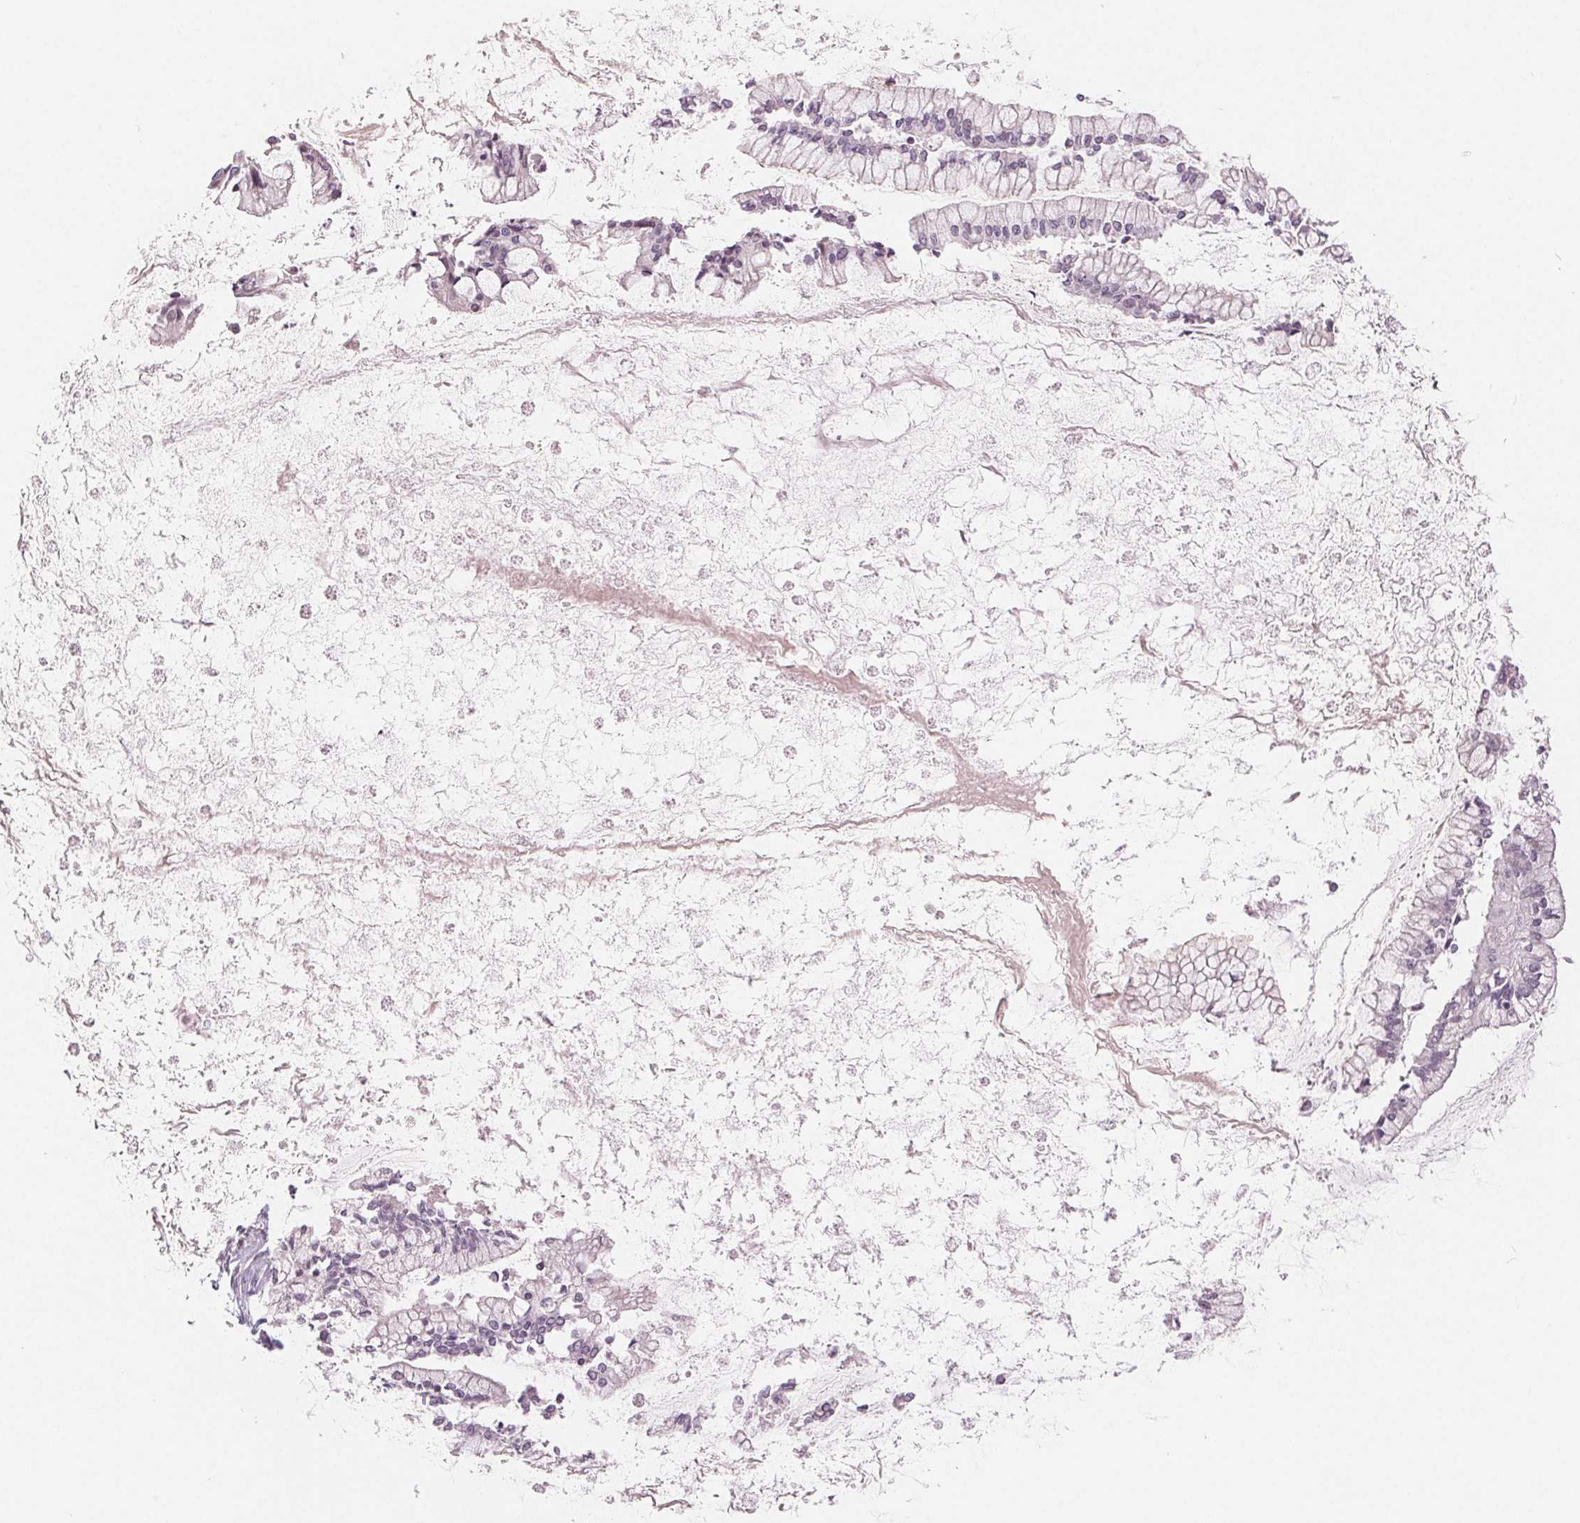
{"staining": {"intensity": "negative", "quantity": "none", "location": "none"}, "tissue": "ovarian cancer", "cell_type": "Tumor cells", "image_type": "cancer", "snomed": [{"axis": "morphology", "description": "Cystadenocarcinoma, mucinous, NOS"}, {"axis": "topography", "description": "Ovary"}], "caption": "The image reveals no staining of tumor cells in ovarian cancer.", "gene": "ZBBX", "patient": {"sex": "female", "age": 67}}